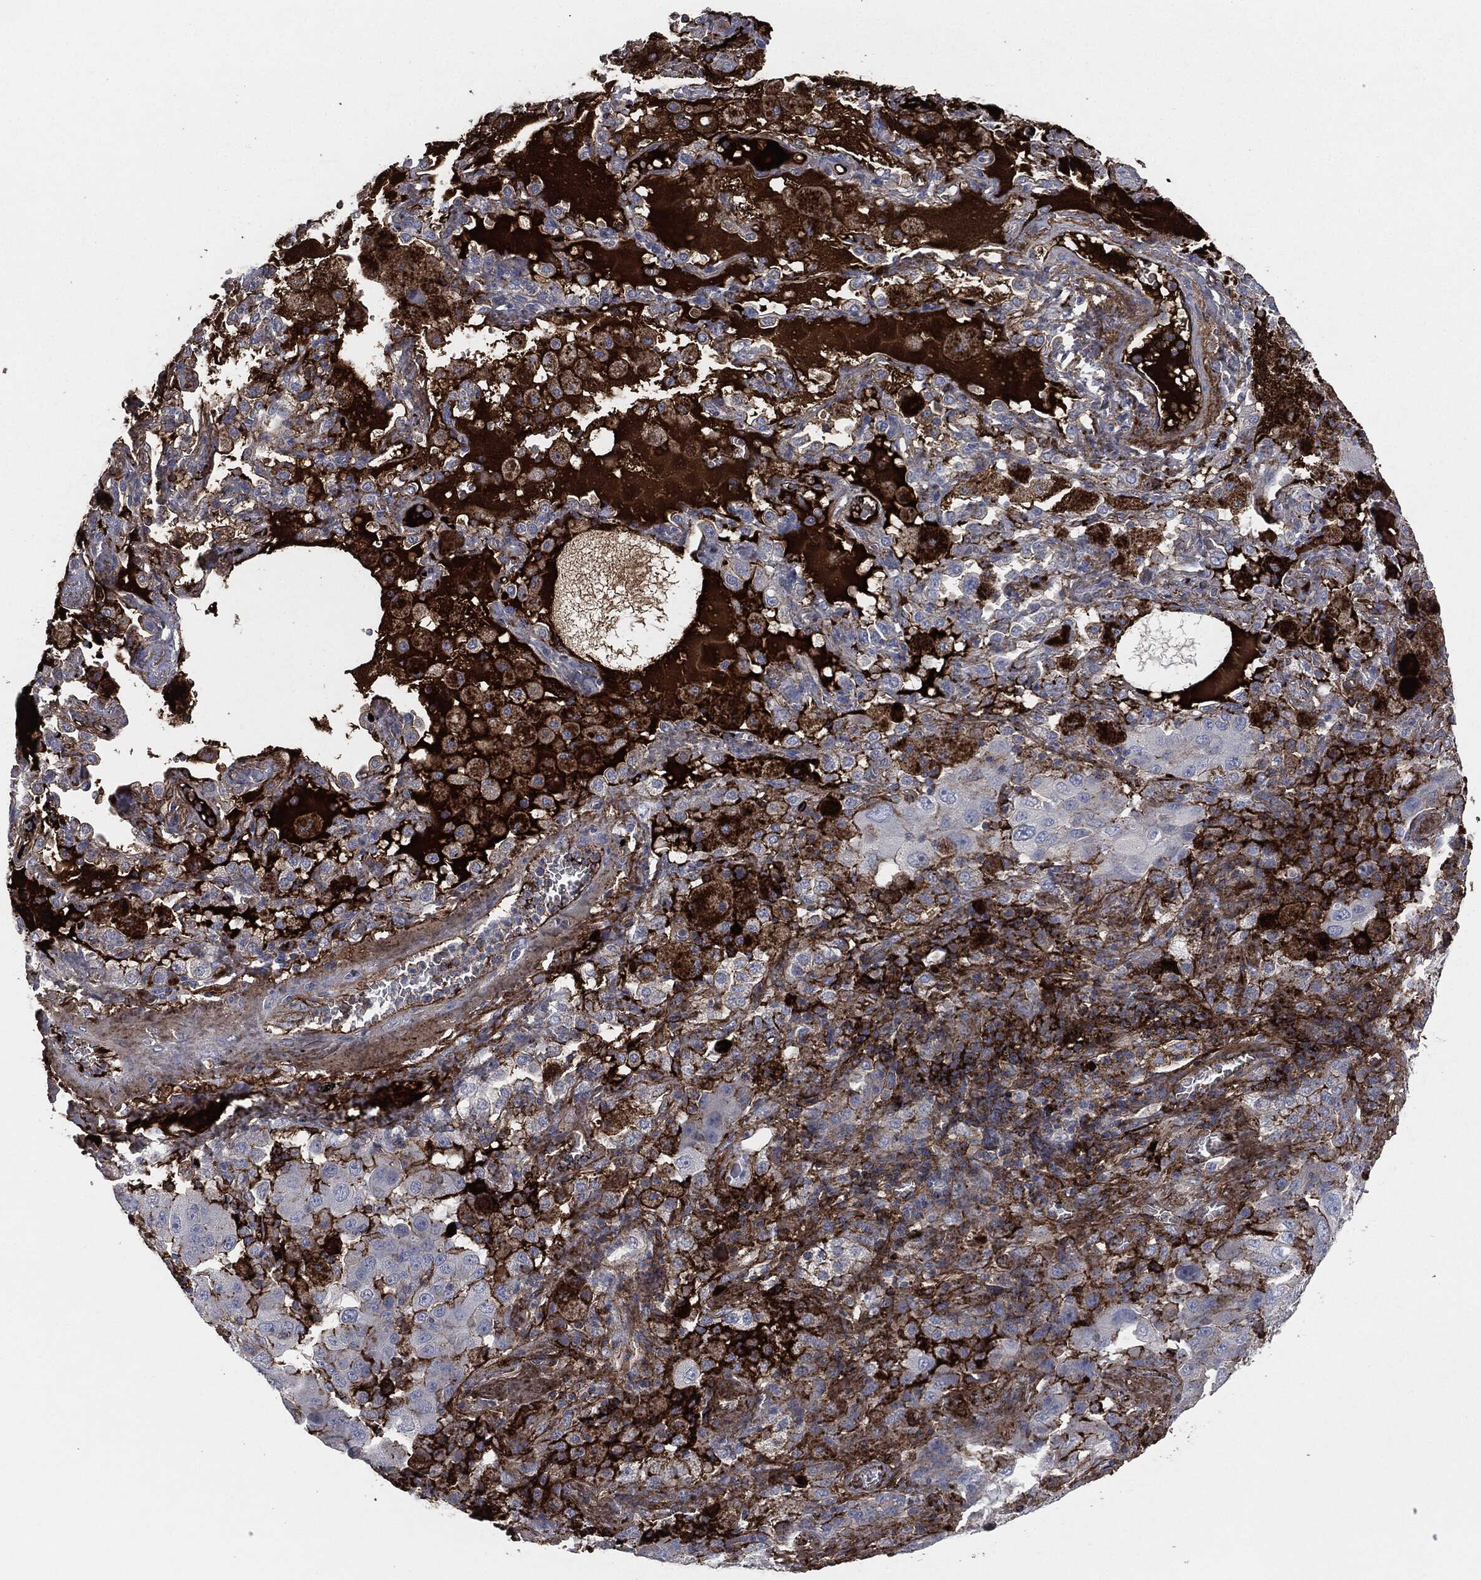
{"staining": {"intensity": "strong", "quantity": "<25%", "location": "cytoplasmic/membranous"}, "tissue": "lung cancer", "cell_type": "Tumor cells", "image_type": "cancer", "snomed": [{"axis": "morphology", "description": "Adenocarcinoma, NOS"}, {"axis": "topography", "description": "Lung"}], "caption": "An image showing strong cytoplasmic/membranous expression in about <25% of tumor cells in lung cancer, as visualized by brown immunohistochemical staining.", "gene": "APOB", "patient": {"sex": "female", "age": 61}}